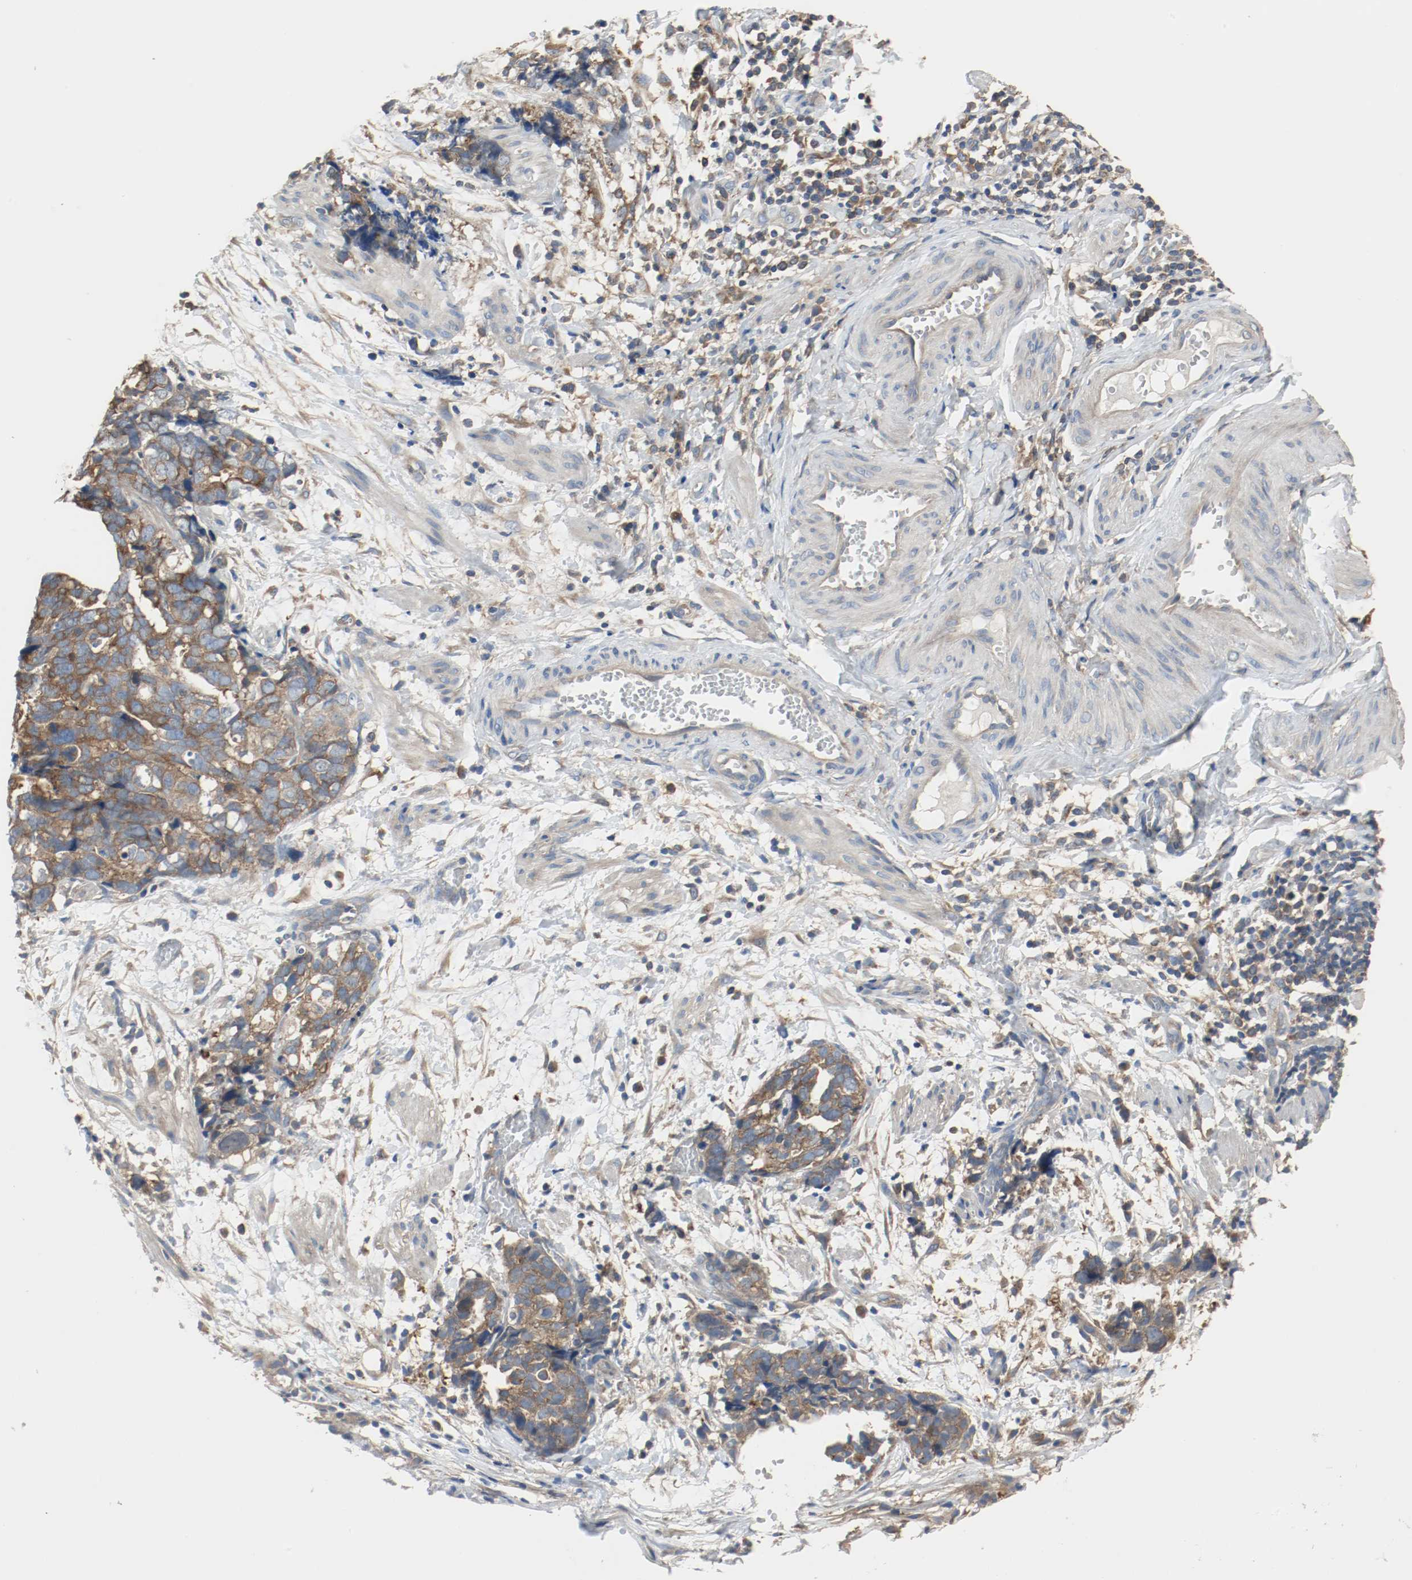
{"staining": {"intensity": "strong", "quantity": ">75%", "location": "cytoplasmic/membranous"}, "tissue": "ovarian cancer", "cell_type": "Tumor cells", "image_type": "cancer", "snomed": [{"axis": "morphology", "description": "Normal tissue, NOS"}, {"axis": "morphology", "description": "Cystadenocarcinoma, serous, NOS"}, {"axis": "topography", "description": "Fallopian tube"}, {"axis": "topography", "description": "Ovary"}], "caption": "Protein expression analysis of serous cystadenocarcinoma (ovarian) reveals strong cytoplasmic/membranous staining in about >75% of tumor cells. (IHC, brightfield microscopy, high magnification).", "gene": "HGS", "patient": {"sex": "female", "age": 56}}